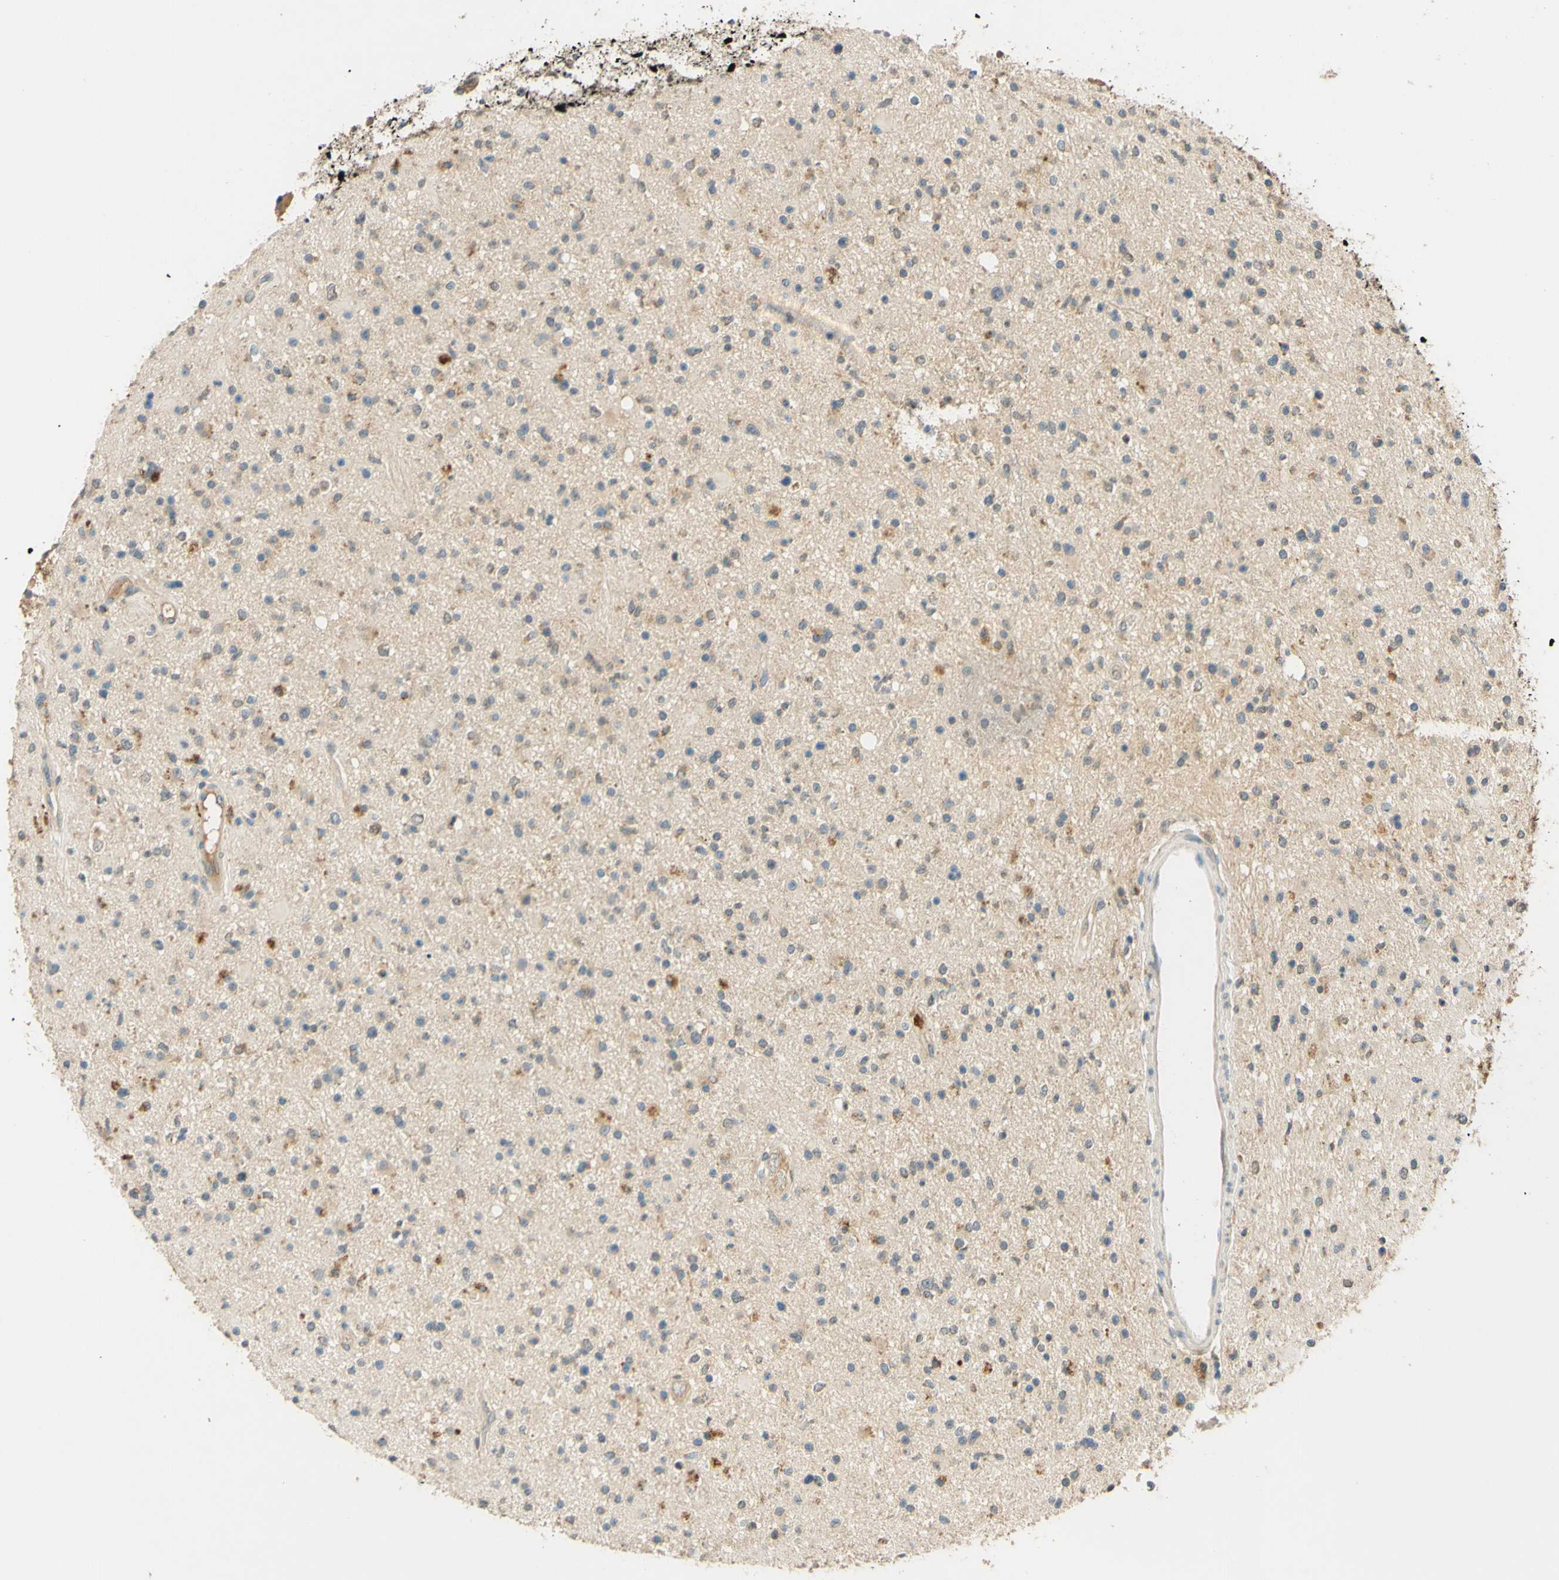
{"staining": {"intensity": "weak", "quantity": "<25%", "location": "cytoplasmic/membranous"}, "tissue": "glioma", "cell_type": "Tumor cells", "image_type": "cancer", "snomed": [{"axis": "morphology", "description": "Glioma, malignant, High grade"}, {"axis": "topography", "description": "Brain"}], "caption": "Tumor cells show no significant expression in malignant glioma (high-grade). The staining was performed using DAB (3,3'-diaminobenzidine) to visualize the protein expression in brown, while the nuclei were stained in blue with hematoxylin (Magnification: 20x).", "gene": "ENTREP2", "patient": {"sex": "male", "age": 33}}